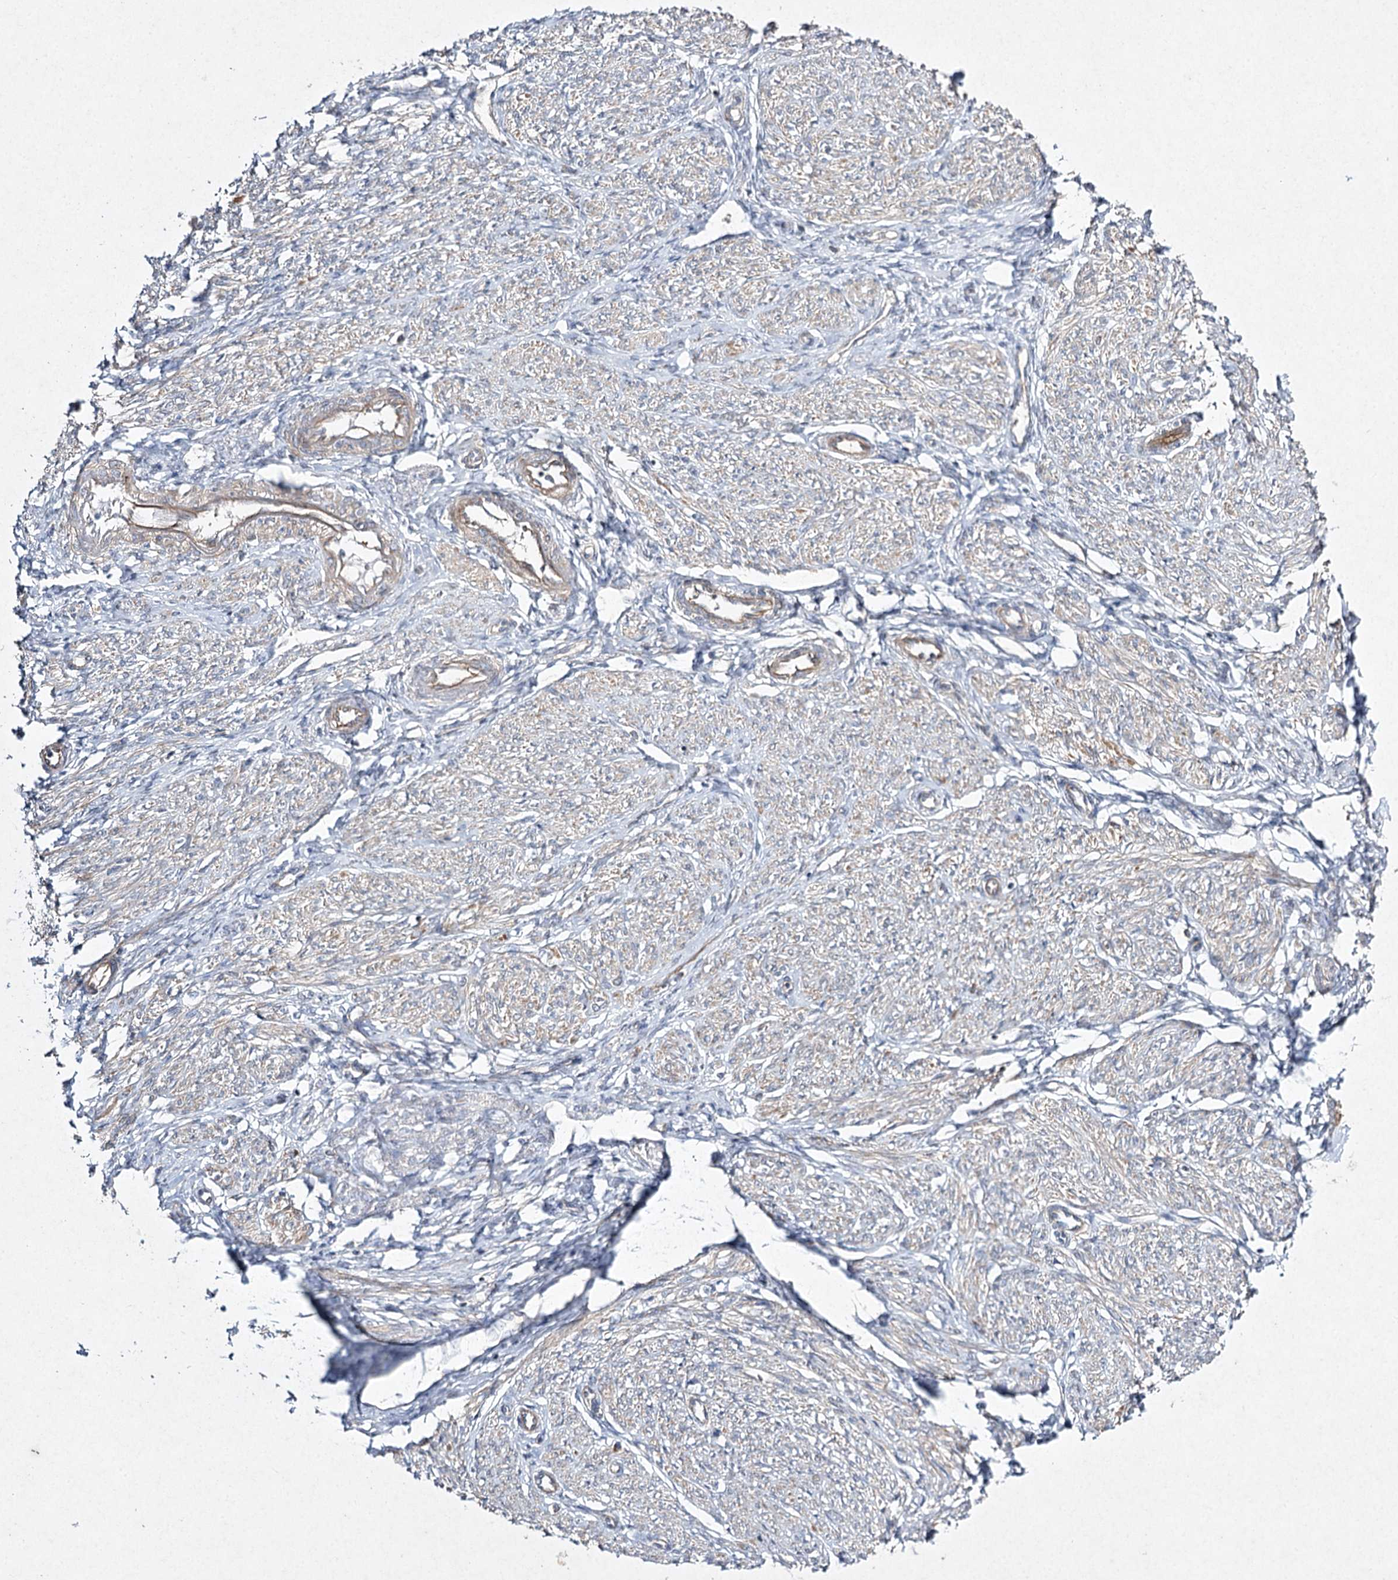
{"staining": {"intensity": "weak", "quantity": "<25%", "location": "cytoplasmic/membranous"}, "tissue": "endometrium", "cell_type": "Cells in endometrial stroma", "image_type": "normal", "snomed": [{"axis": "morphology", "description": "Normal tissue, NOS"}, {"axis": "topography", "description": "Endometrium"}], "caption": "A photomicrograph of endometrium stained for a protein exhibits no brown staining in cells in endometrial stroma. Nuclei are stained in blue.", "gene": "FANCL", "patient": {"sex": "female", "age": 72}}